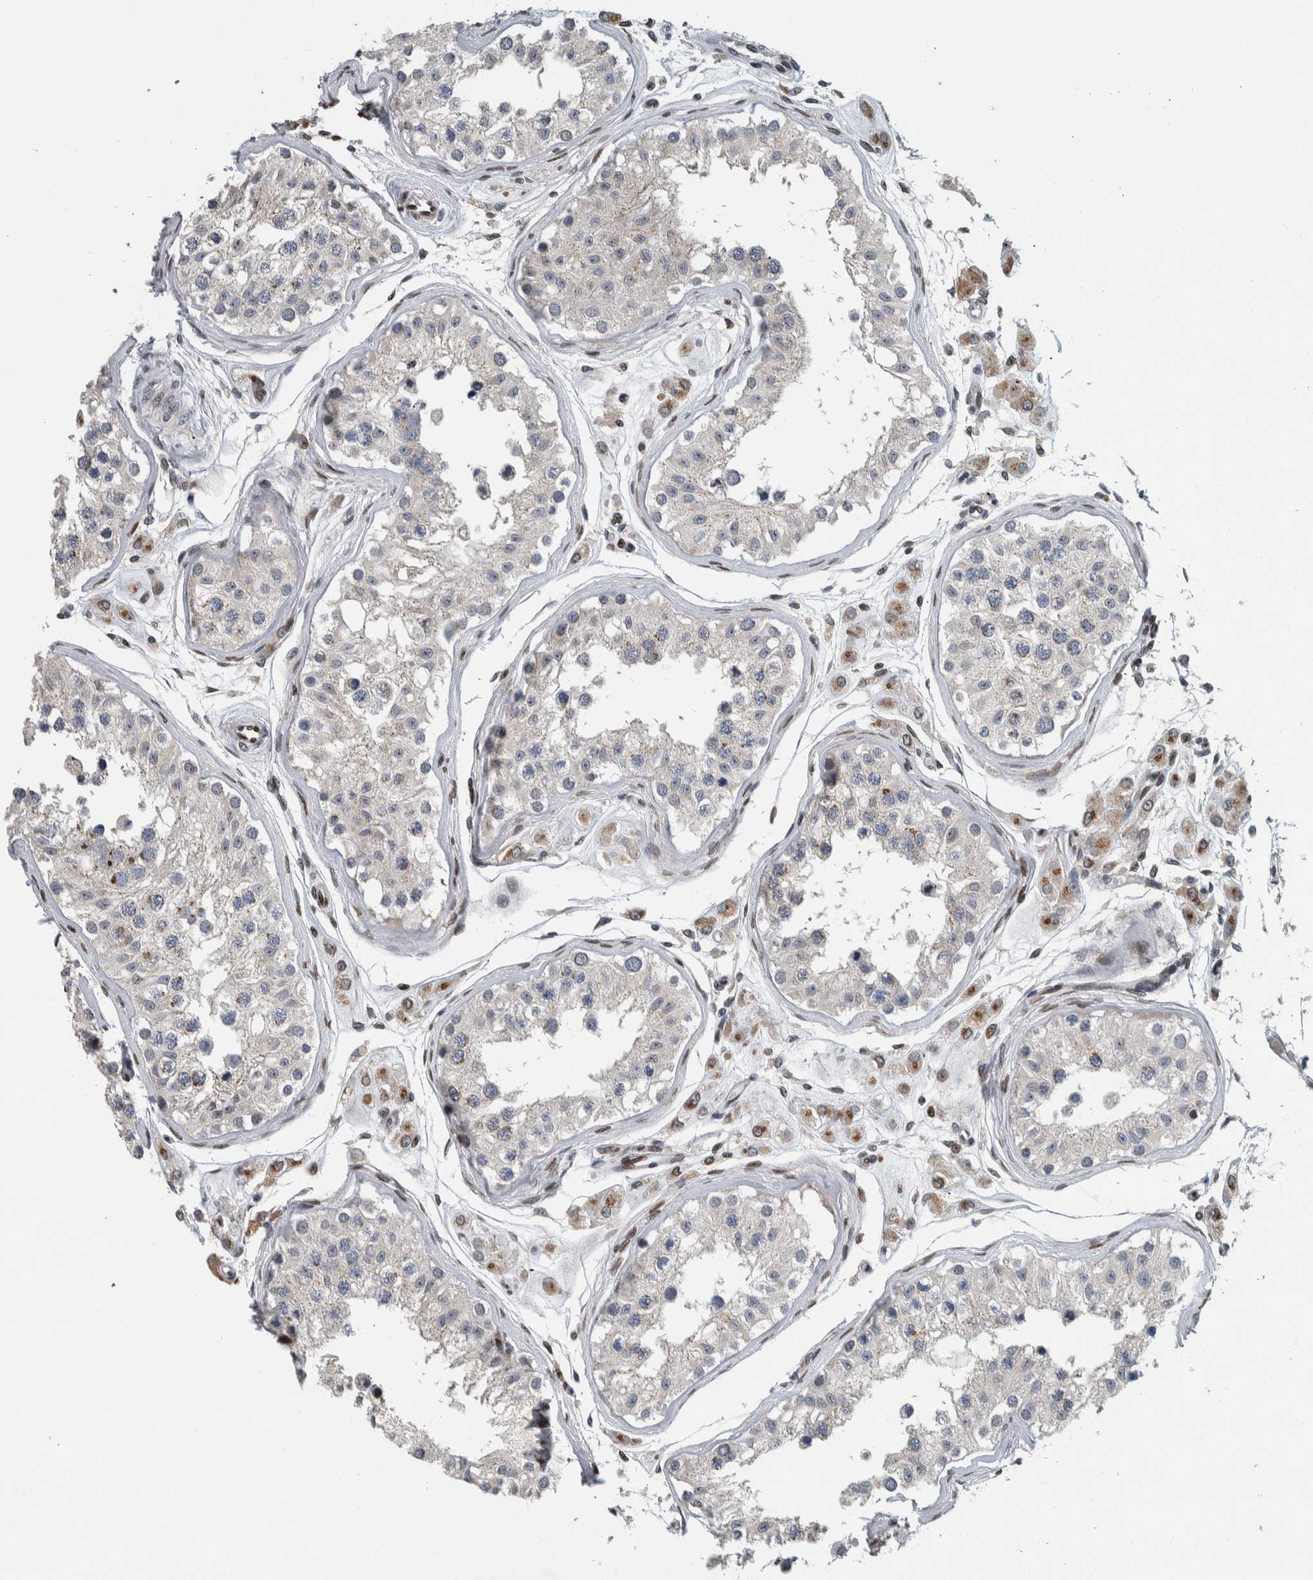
{"staining": {"intensity": "weak", "quantity": "<25%", "location": "cytoplasmic/membranous"}, "tissue": "testis", "cell_type": "Cells in seminiferous ducts", "image_type": "normal", "snomed": [{"axis": "morphology", "description": "Normal tissue, NOS"}, {"axis": "morphology", "description": "Adenocarcinoma, metastatic, NOS"}, {"axis": "topography", "description": "Testis"}], "caption": "High magnification brightfield microscopy of benign testis stained with DAB (3,3'-diaminobenzidine) (brown) and counterstained with hematoxylin (blue): cells in seminiferous ducts show no significant staining.", "gene": "FAM135B", "patient": {"sex": "male", "age": 26}}